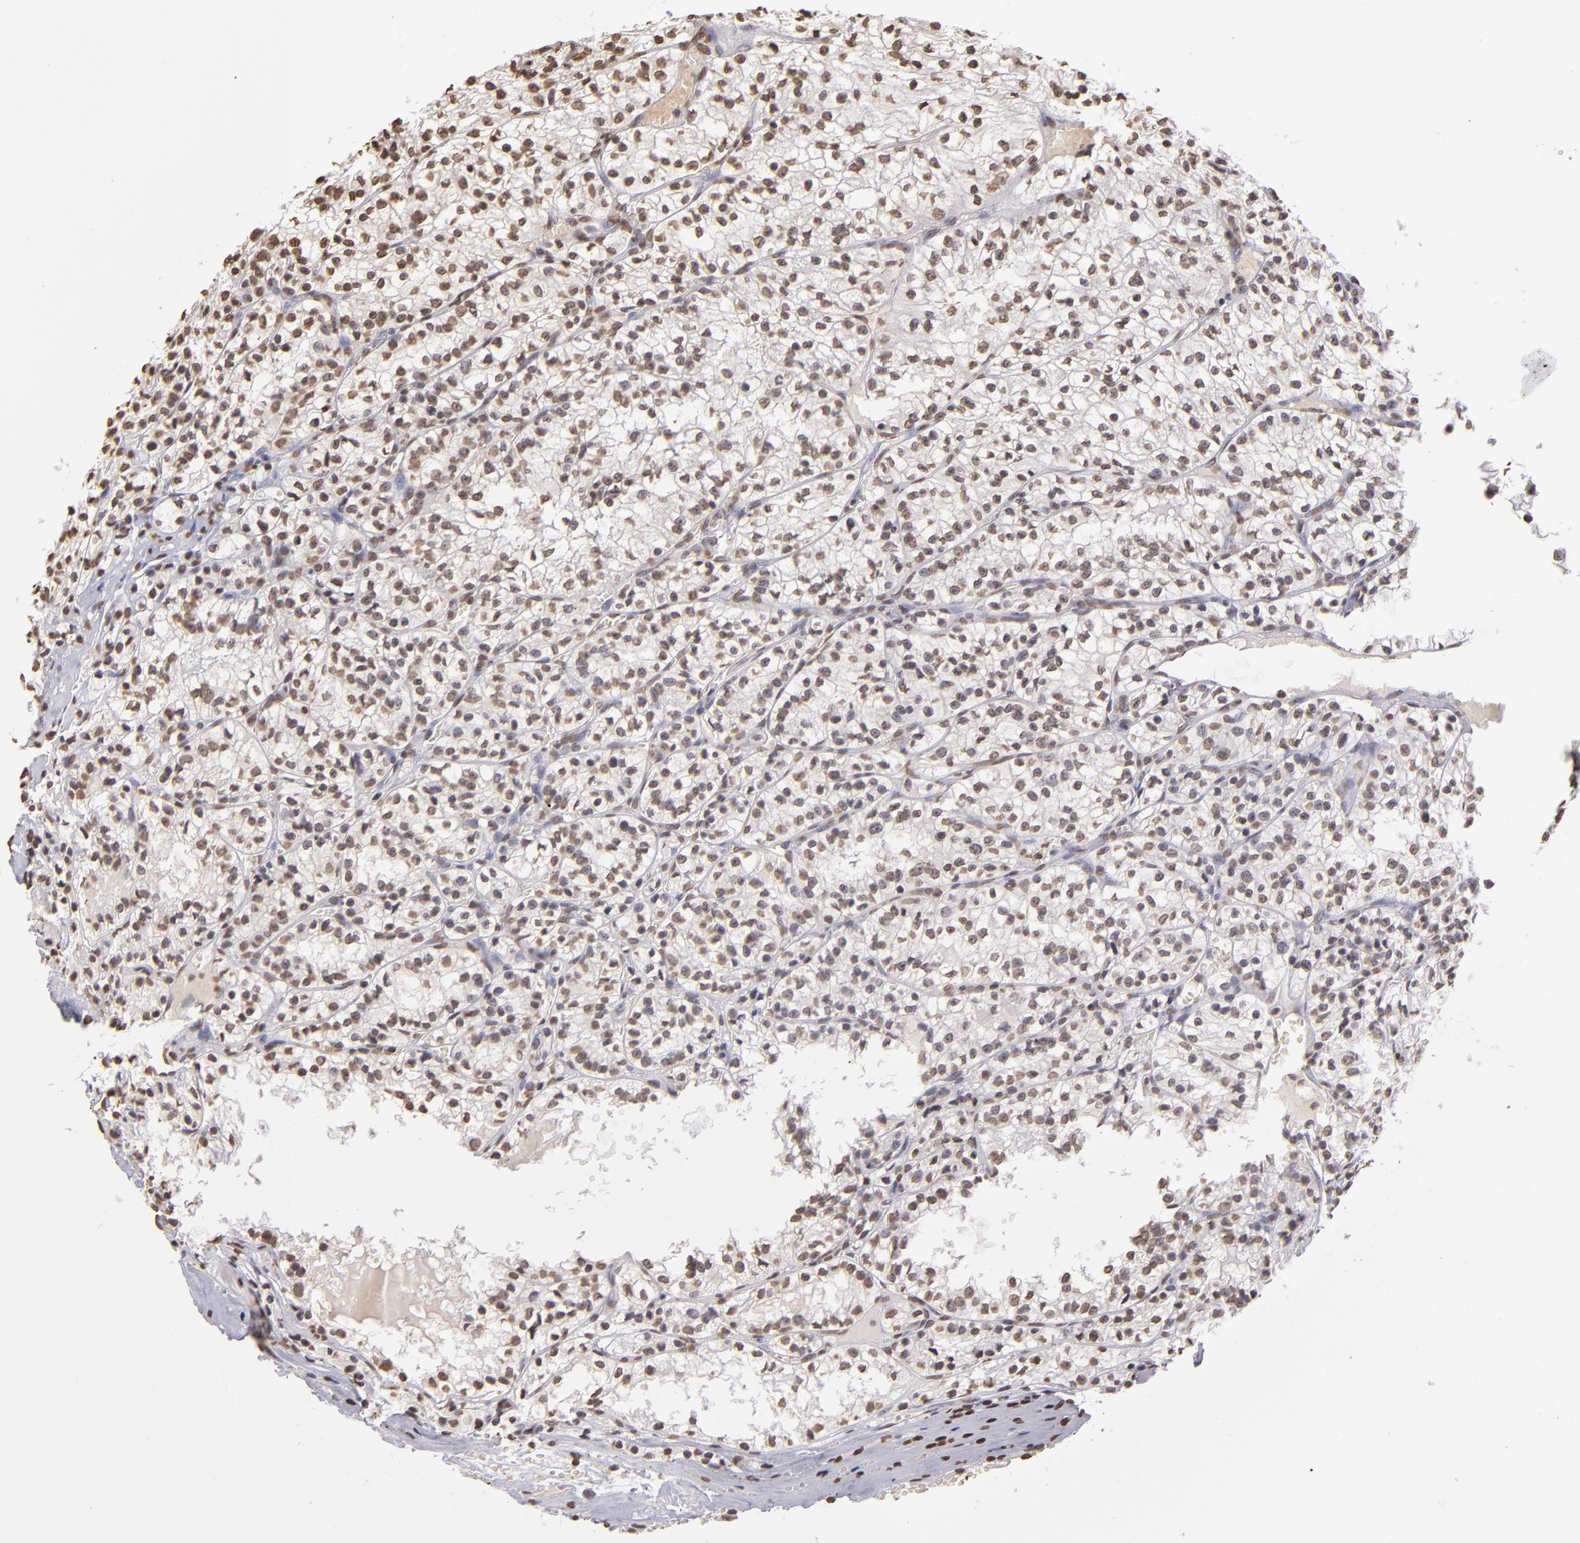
{"staining": {"intensity": "moderate", "quantity": ">75%", "location": "nuclear"}, "tissue": "renal cancer", "cell_type": "Tumor cells", "image_type": "cancer", "snomed": [{"axis": "morphology", "description": "Adenocarcinoma, NOS"}, {"axis": "topography", "description": "Kidney"}], "caption": "DAB immunohistochemical staining of adenocarcinoma (renal) shows moderate nuclear protein staining in approximately >75% of tumor cells. The staining was performed using DAB (3,3'-diaminobenzidine), with brown indicating positive protein expression. Nuclei are stained blue with hematoxylin.", "gene": "LBX1", "patient": {"sex": "male", "age": 61}}